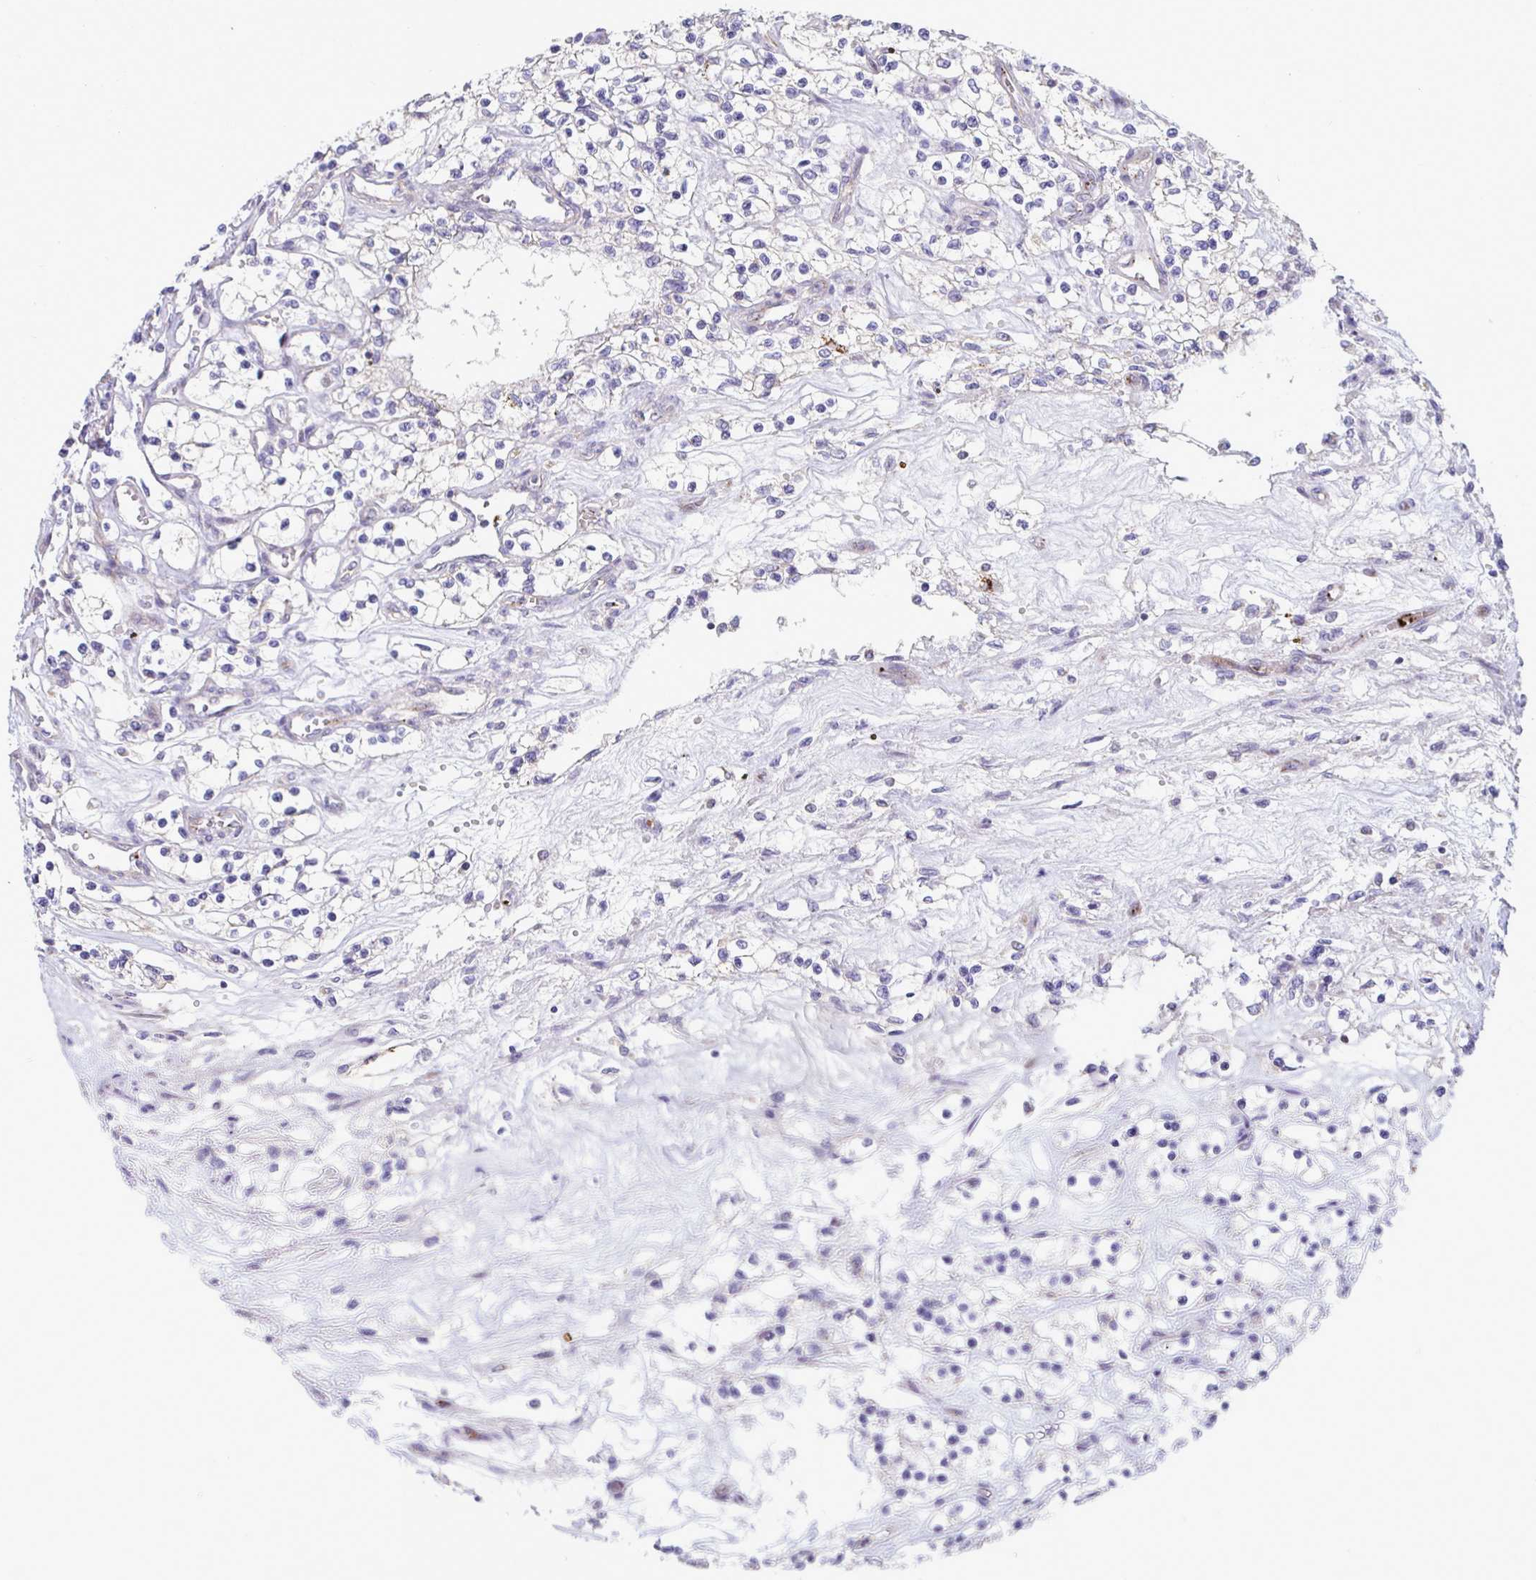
{"staining": {"intensity": "negative", "quantity": "none", "location": "none"}, "tissue": "renal cancer", "cell_type": "Tumor cells", "image_type": "cancer", "snomed": [{"axis": "morphology", "description": "Adenocarcinoma, NOS"}, {"axis": "topography", "description": "Kidney"}], "caption": "An image of renal cancer stained for a protein displays no brown staining in tumor cells.", "gene": "IL37", "patient": {"sex": "female", "age": 69}}